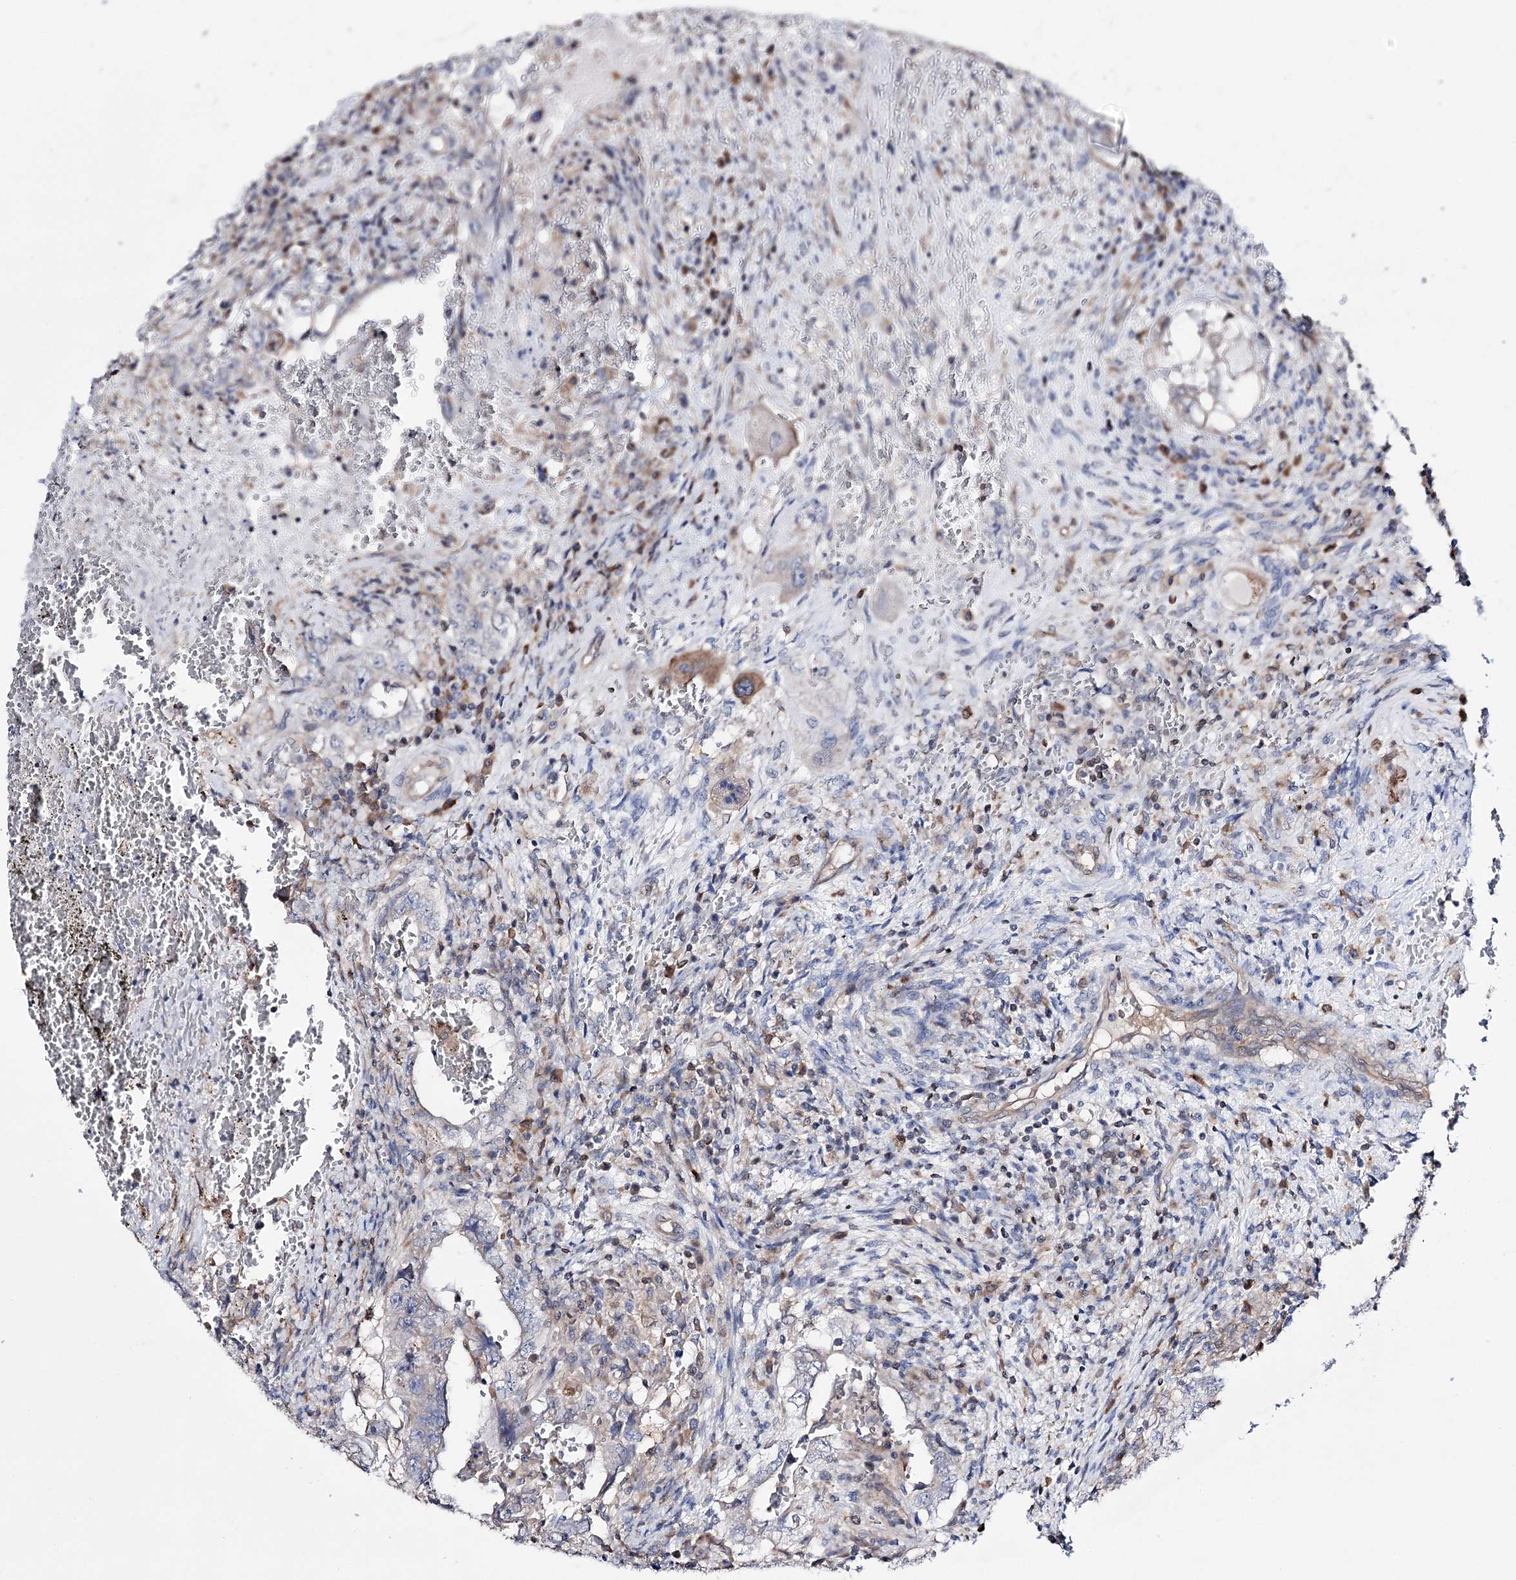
{"staining": {"intensity": "moderate", "quantity": "<25%", "location": "cytoplasmic/membranous"}, "tissue": "testis cancer", "cell_type": "Tumor cells", "image_type": "cancer", "snomed": [{"axis": "morphology", "description": "Carcinoma, Embryonal, NOS"}, {"axis": "topography", "description": "Testis"}], "caption": "Protein expression analysis of testis embryonal carcinoma exhibits moderate cytoplasmic/membranous expression in about <25% of tumor cells.", "gene": "PTER", "patient": {"sex": "male", "age": 26}}